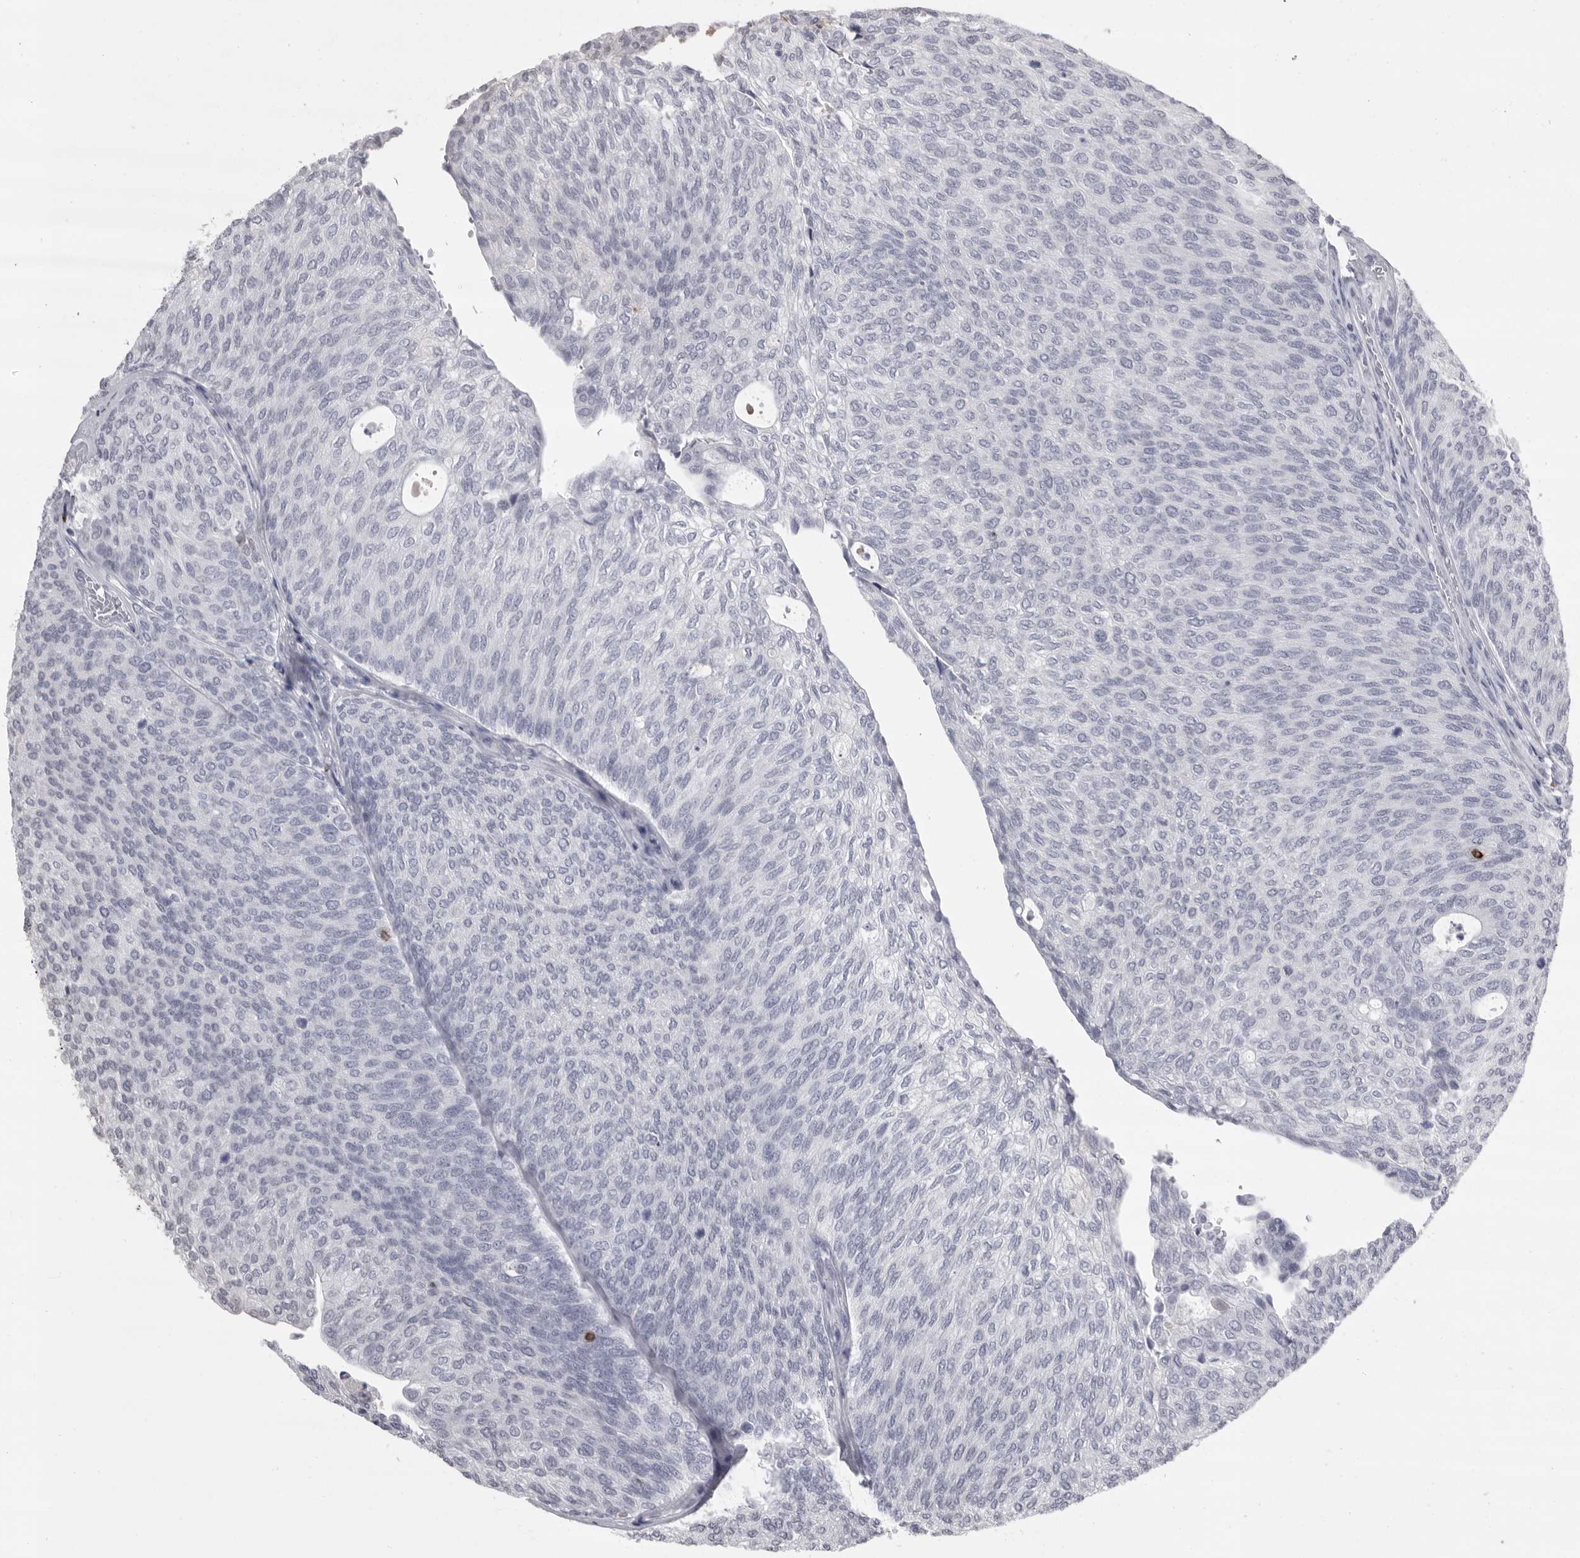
{"staining": {"intensity": "negative", "quantity": "none", "location": "none"}, "tissue": "urothelial cancer", "cell_type": "Tumor cells", "image_type": "cancer", "snomed": [{"axis": "morphology", "description": "Urothelial carcinoma, Low grade"}, {"axis": "topography", "description": "Urinary bladder"}], "caption": "Immunohistochemical staining of urothelial carcinoma (low-grade) demonstrates no significant expression in tumor cells.", "gene": "GNLY", "patient": {"sex": "female", "age": 79}}